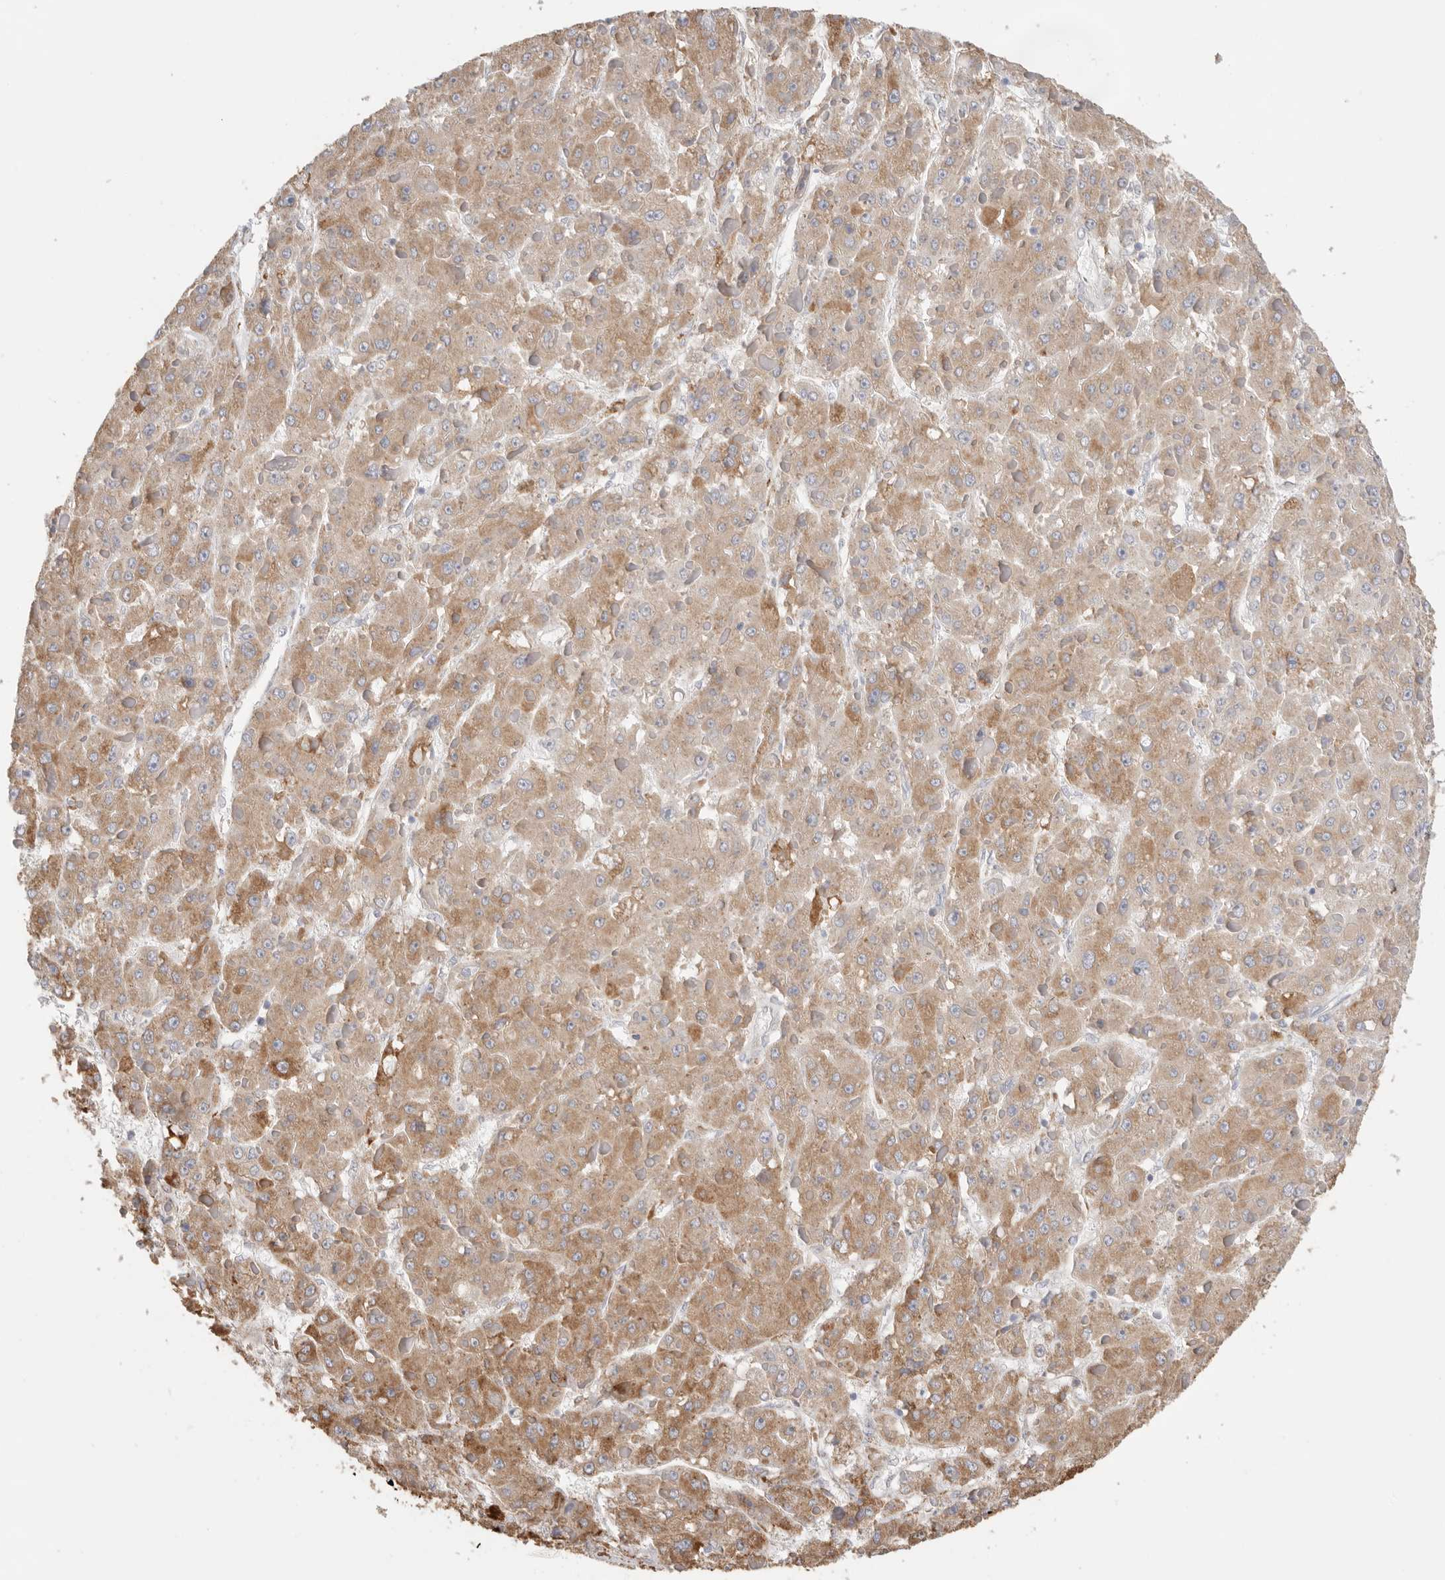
{"staining": {"intensity": "moderate", "quantity": ">75%", "location": "cytoplasmic/membranous"}, "tissue": "liver cancer", "cell_type": "Tumor cells", "image_type": "cancer", "snomed": [{"axis": "morphology", "description": "Carcinoma, Hepatocellular, NOS"}, {"axis": "topography", "description": "Liver"}], "caption": "IHC (DAB) staining of human hepatocellular carcinoma (liver) reveals moderate cytoplasmic/membranous protein expression in about >75% of tumor cells.", "gene": "BLOC1S5", "patient": {"sex": "female", "age": 73}}